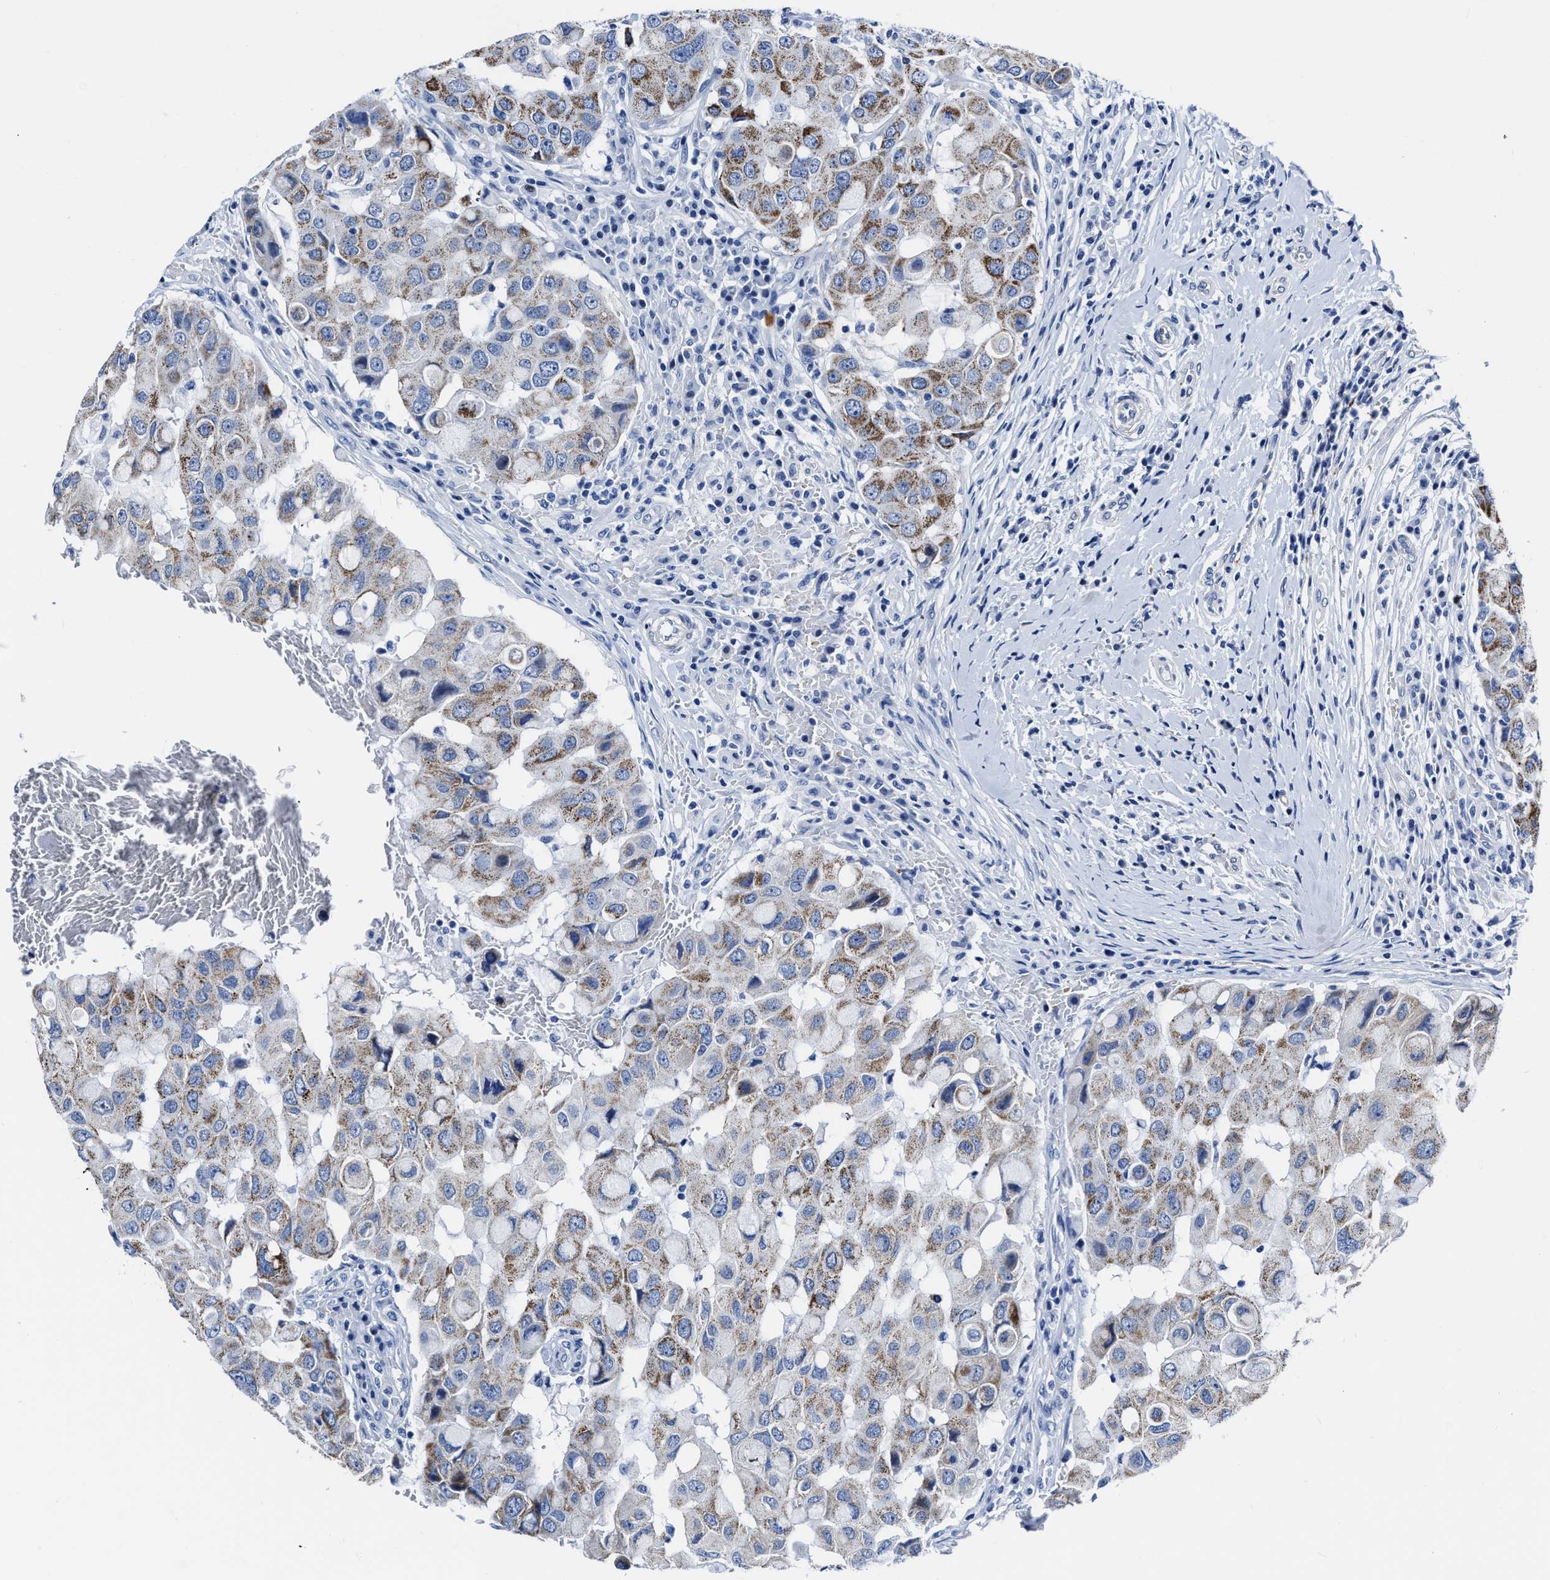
{"staining": {"intensity": "moderate", "quantity": ">75%", "location": "cytoplasmic/membranous"}, "tissue": "breast cancer", "cell_type": "Tumor cells", "image_type": "cancer", "snomed": [{"axis": "morphology", "description": "Duct carcinoma"}, {"axis": "topography", "description": "Breast"}], "caption": "Approximately >75% of tumor cells in human breast cancer (intraductal carcinoma) demonstrate moderate cytoplasmic/membranous protein positivity as visualized by brown immunohistochemical staining.", "gene": "KCNMB3", "patient": {"sex": "female", "age": 27}}